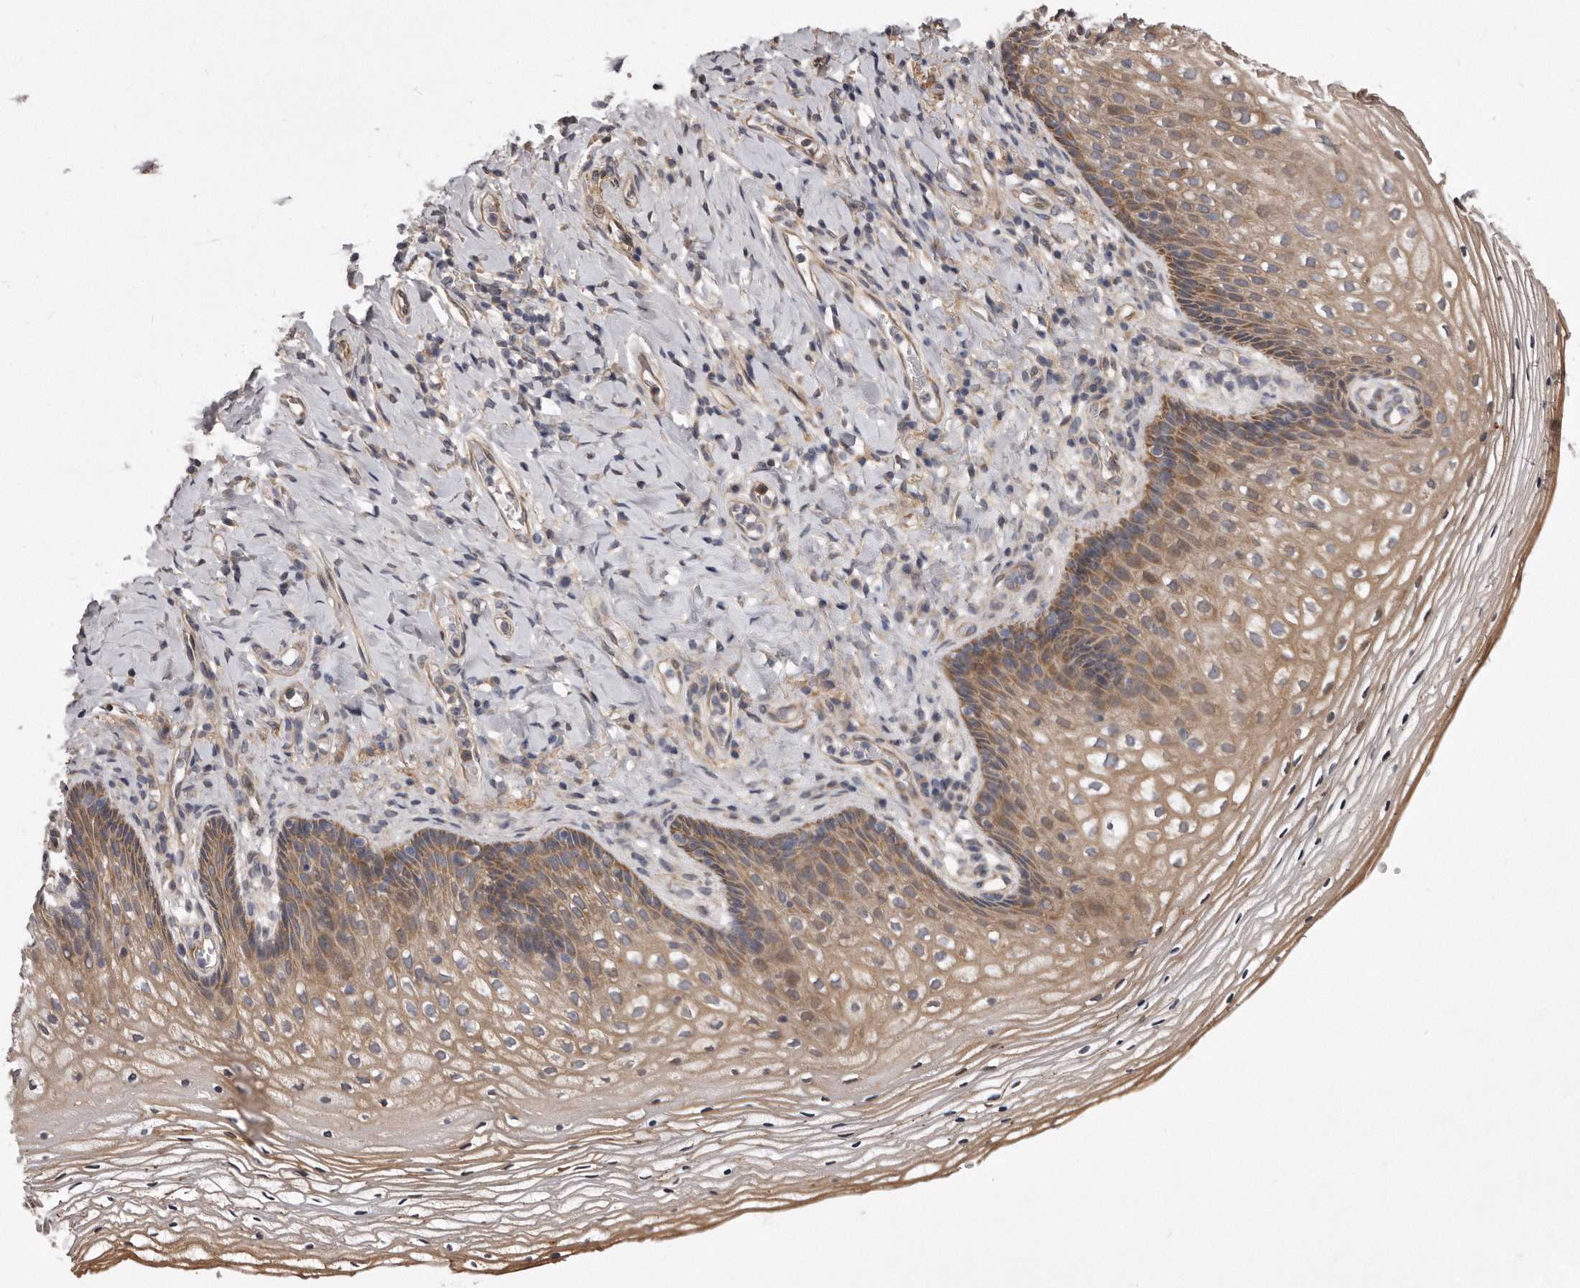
{"staining": {"intensity": "moderate", "quantity": ">75%", "location": "cytoplasmic/membranous"}, "tissue": "vagina", "cell_type": "Squamous epithelial cells", "image_type": "normal", "snomed": [{"axis": "morphology", "description": "Normal tissue, NOS"}, {"axis": "topography", "description": "Vagina"}], "caption": "Vagina stained with immunohistochemistry shows moderate cytoplasmic/membranous expression in about >75% of squamous epithelial cells. The staining was performed using DAB (3,3'-diaminobenzidine), with brown indicating positive protein expression. Nuclei are stained blue with hematoxylin.", "gene": "ARMCX1", "patient": {"sex": "female", "age": 60}}